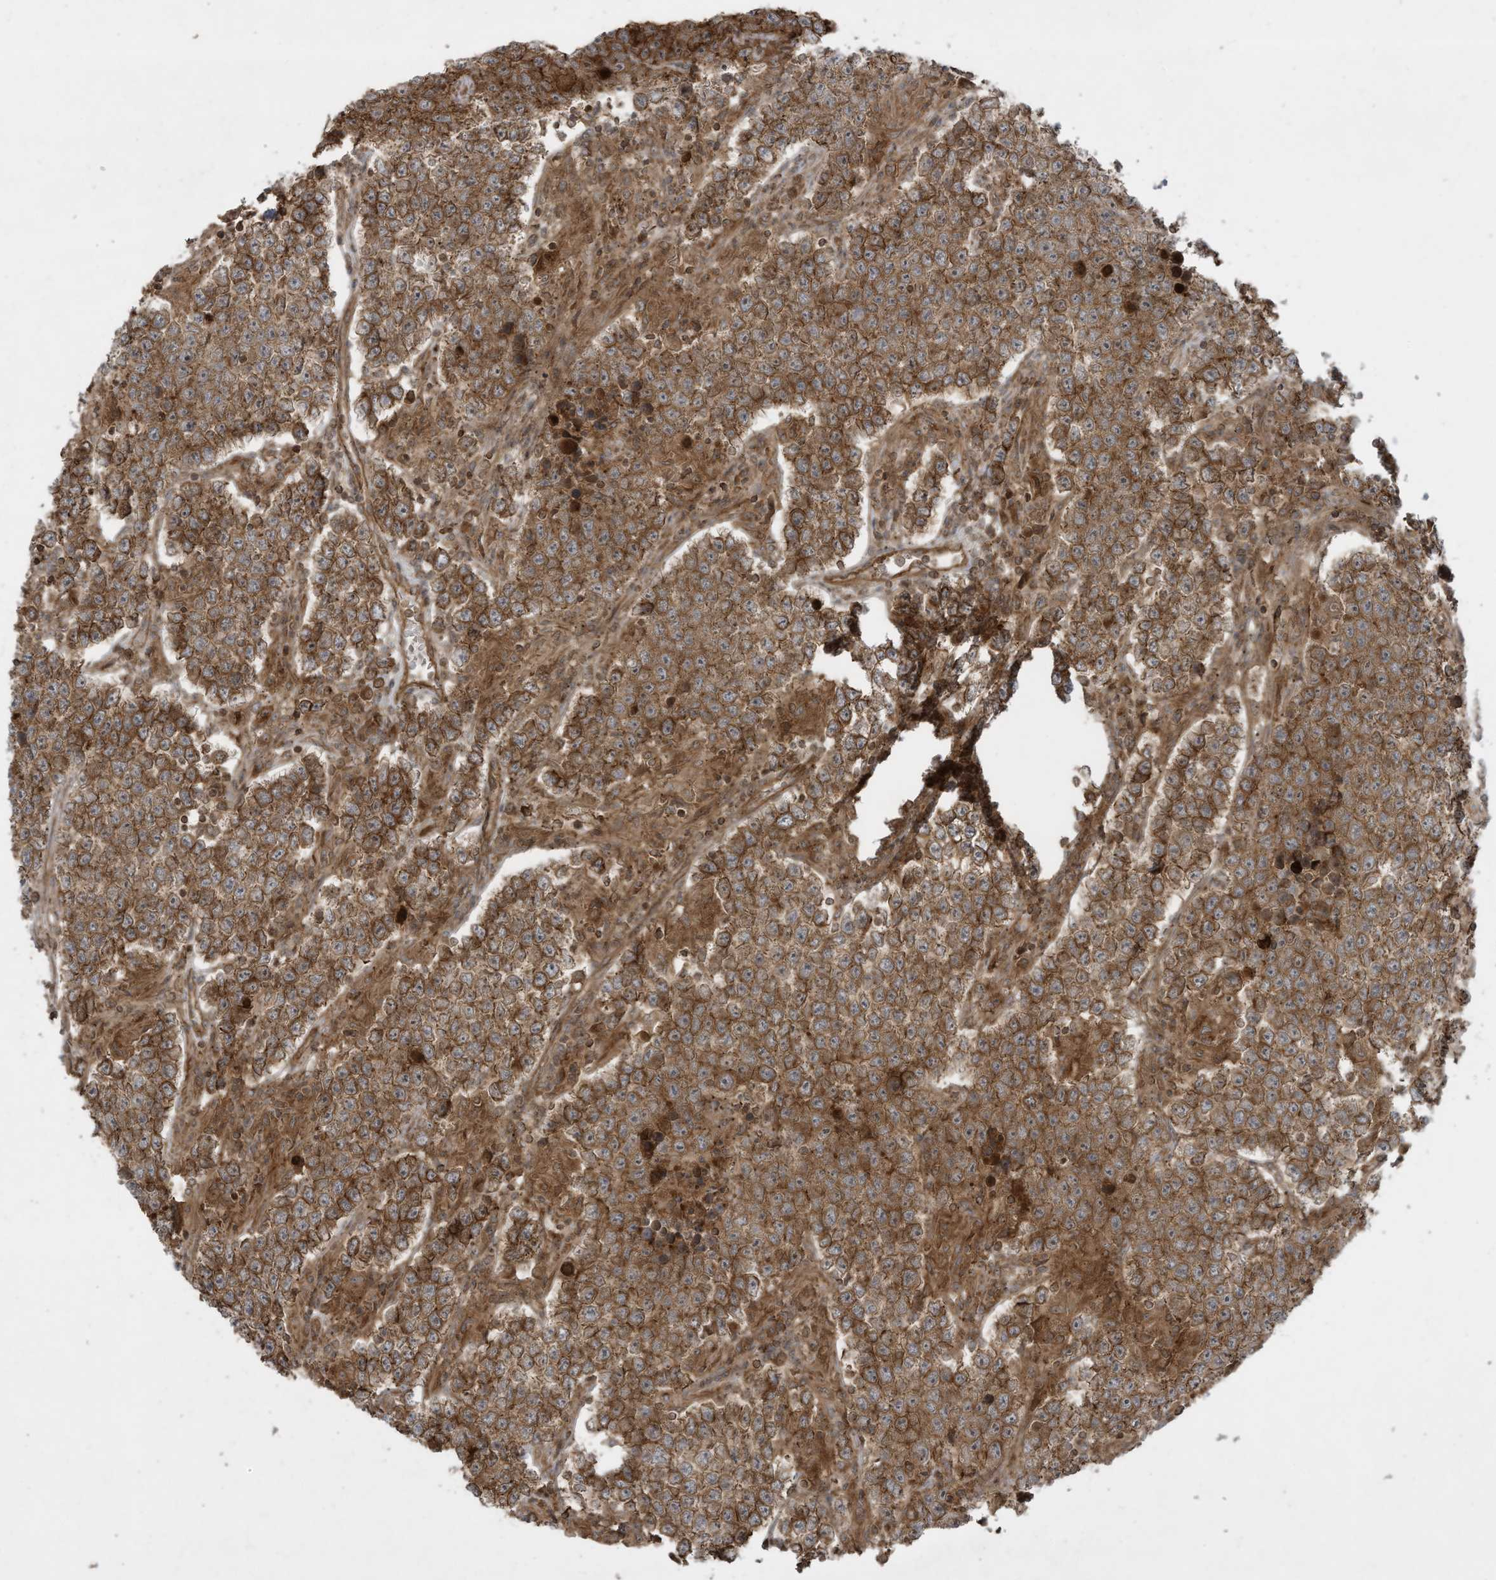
{"staining": {"intensity": "moderate", "quantity": ">75%", "location": "cytoplasmic/membranous"}, "tissue": "testis cancer", "cell_type": "Tumor cells", "image_type": "cancer", "snomed": [{"axis": "morphology", "description": "Normal tissue, NOS"}, {"axis": "morphology", "description": "Urothelial carcinoma, High grade"}, {"axis": "morphology", "description": "Seminoma, NOS"}, {"axis": "morphology", "description": "Carcinoma, Embryonal, NOS"}, {"axis": "topography", "description": "Urinary bladder"}, {"axis": "topography", "description": "Testis"}], "caption": "This photomicrograph shows IHC staining of urothelial carcinoma (high-grade) (testis), with medium moderate cytoplasmic/membranous expression in about >75% of tumor cells.", "gene": "DDIT4", "patient": {"sex": "male", "age": 41}}